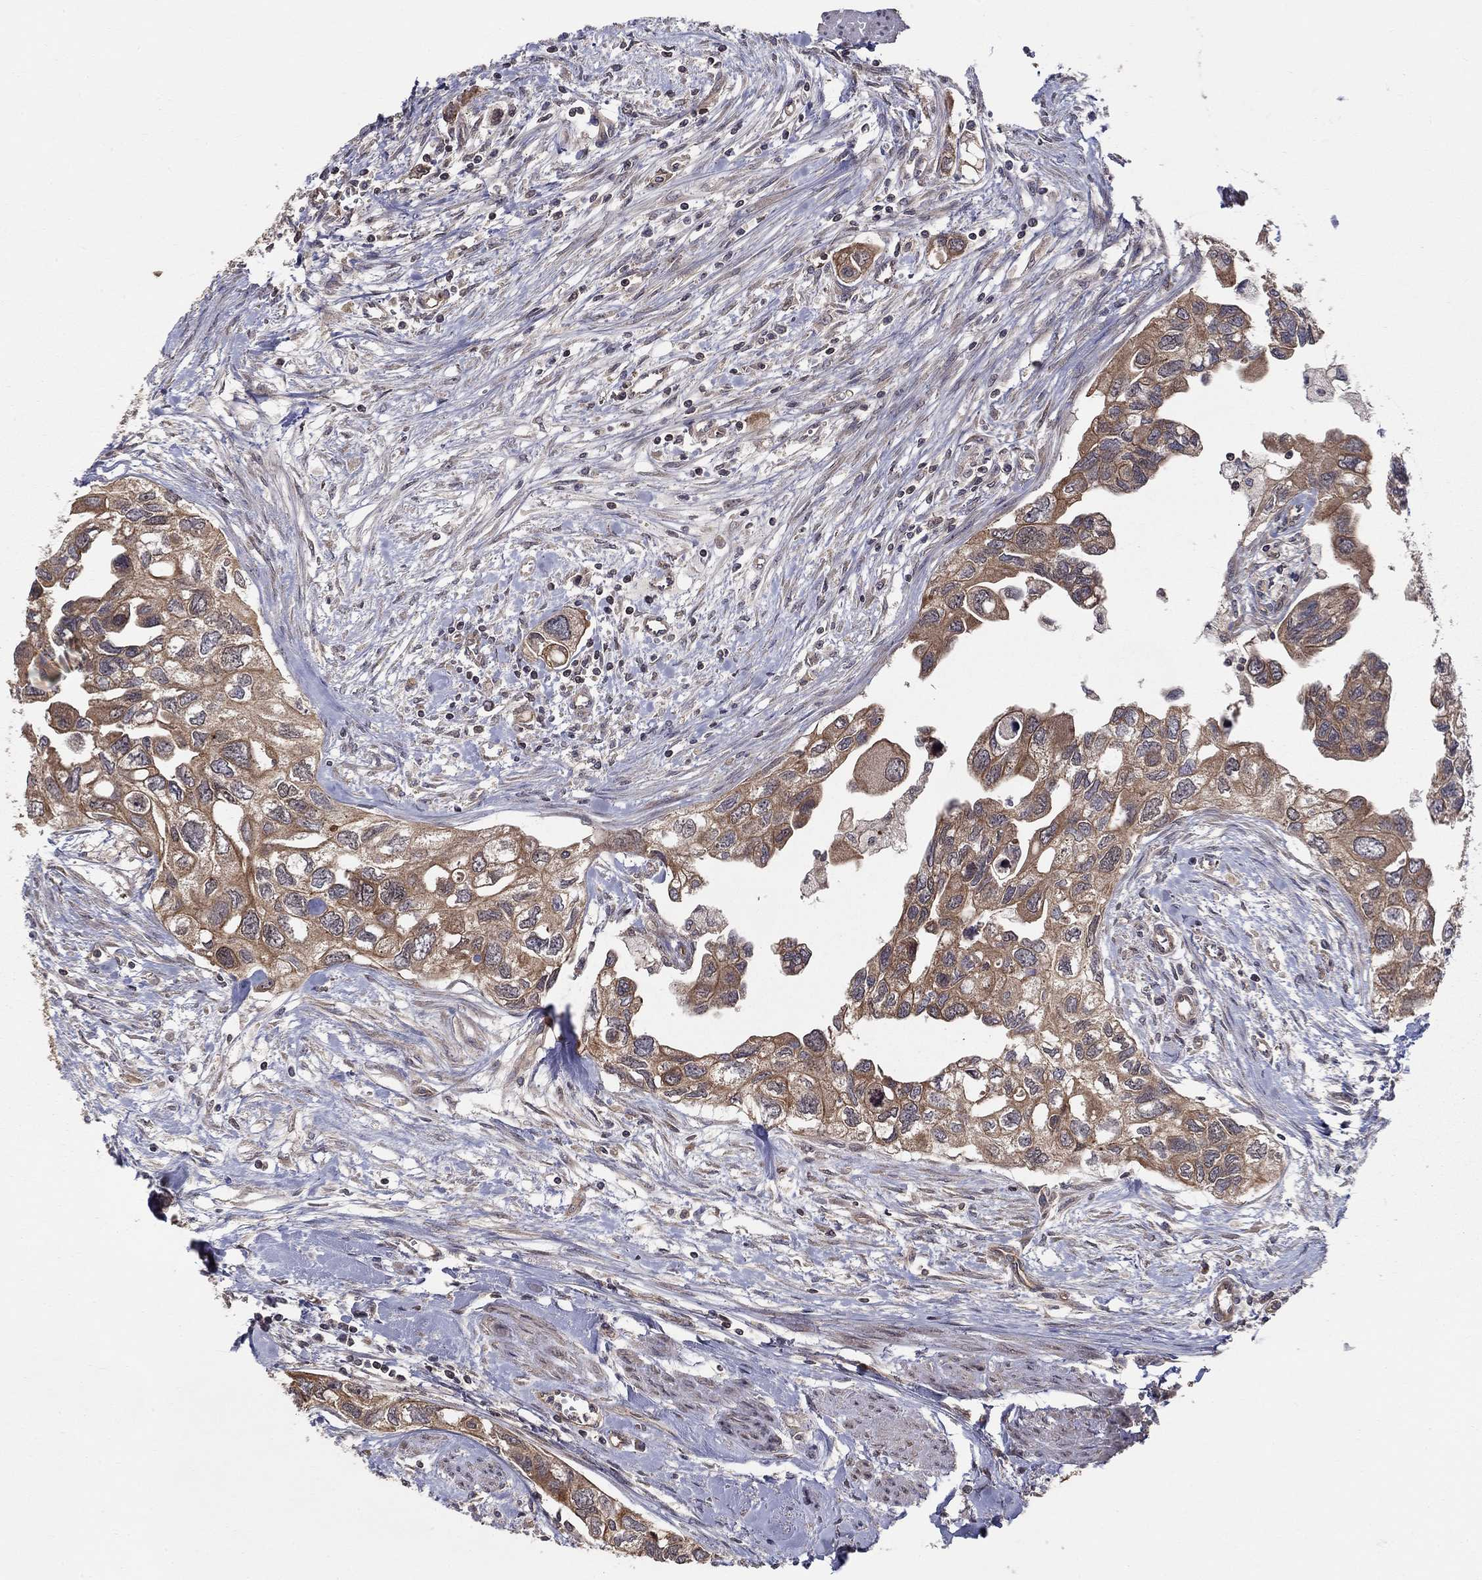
{"staining": {"intensity": "moderate", "quantity": "25%-75%", "location": "cytoplasmic/membranous"}, "tissue": "urothelial cancer", "cell_type": "Tumor cells", "image_type": "cancer", "snomed": [{"axis": "morphology", "description": "Urothelial carcinoma, High grade"}, {"axis": "topography", "description": "Urinary bladder"}], "caption": "Urothelial cancer was stained to show a protein in brown. There is medium levels of moderate cytoplasmic/membranous expression in about 25%-75% of tumor cells.", "gene": "BMERB1", "patient": {"sex": "male", "age": 59}}